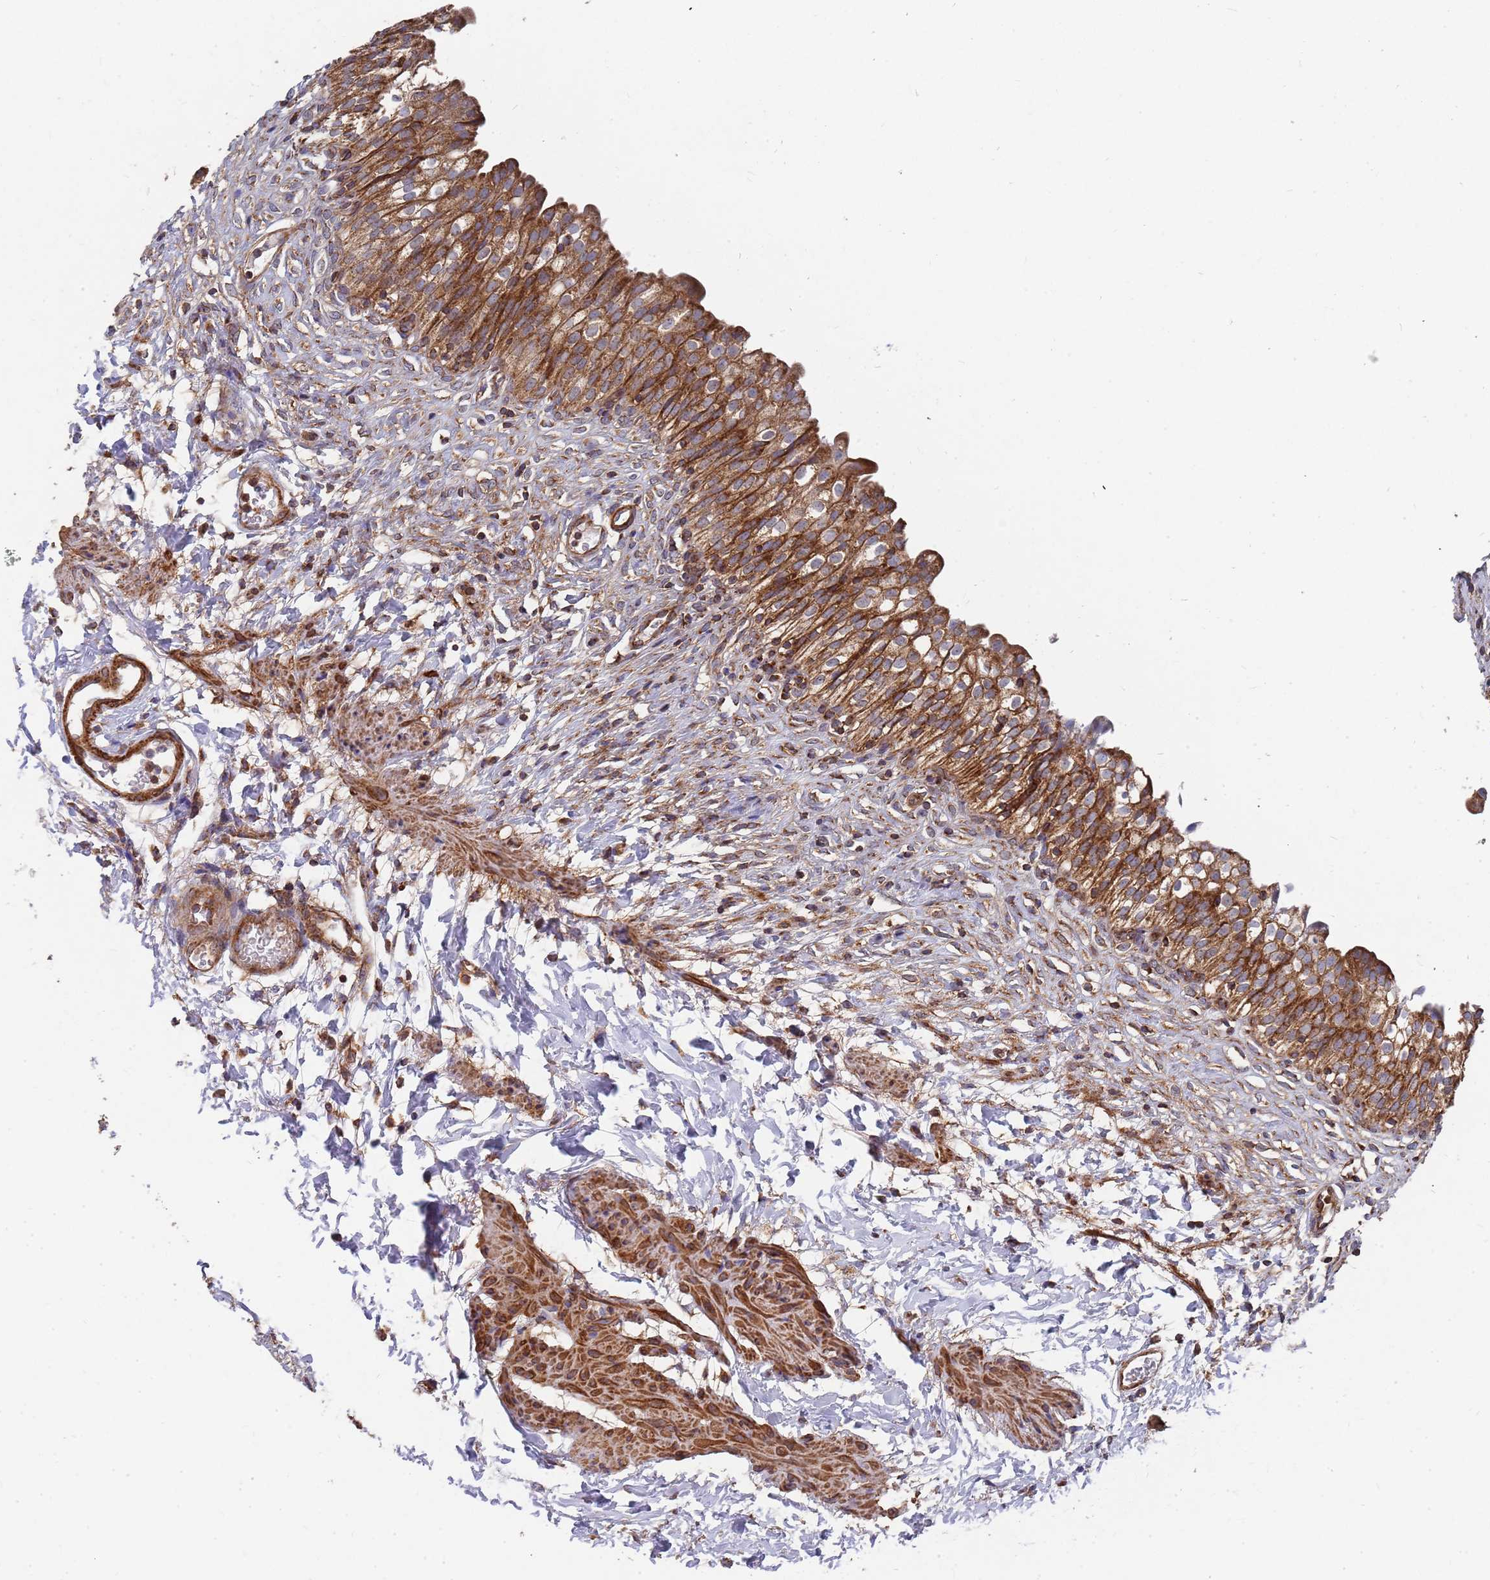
{"staining": {"intensity": "strong", "quantity": ">75%", "location": "cytoplasmic/membranous"}, "tissue": "urinary bladder", "cell_type": "Urothelial cells", "image_type": "normal", "snomed": [{"axis": "morphology", "description": "Normal tissue, NOS"}, {"axis": "topography", "description": "Urinary bladder"}], "caption": "Urothelial cells reveal strong cytoplasmic/membranous expression in about >75% of cells in unremarkable urinary bladder.", "gene": "WDFY3", "patient": {"sex": "male", "age": 55}}